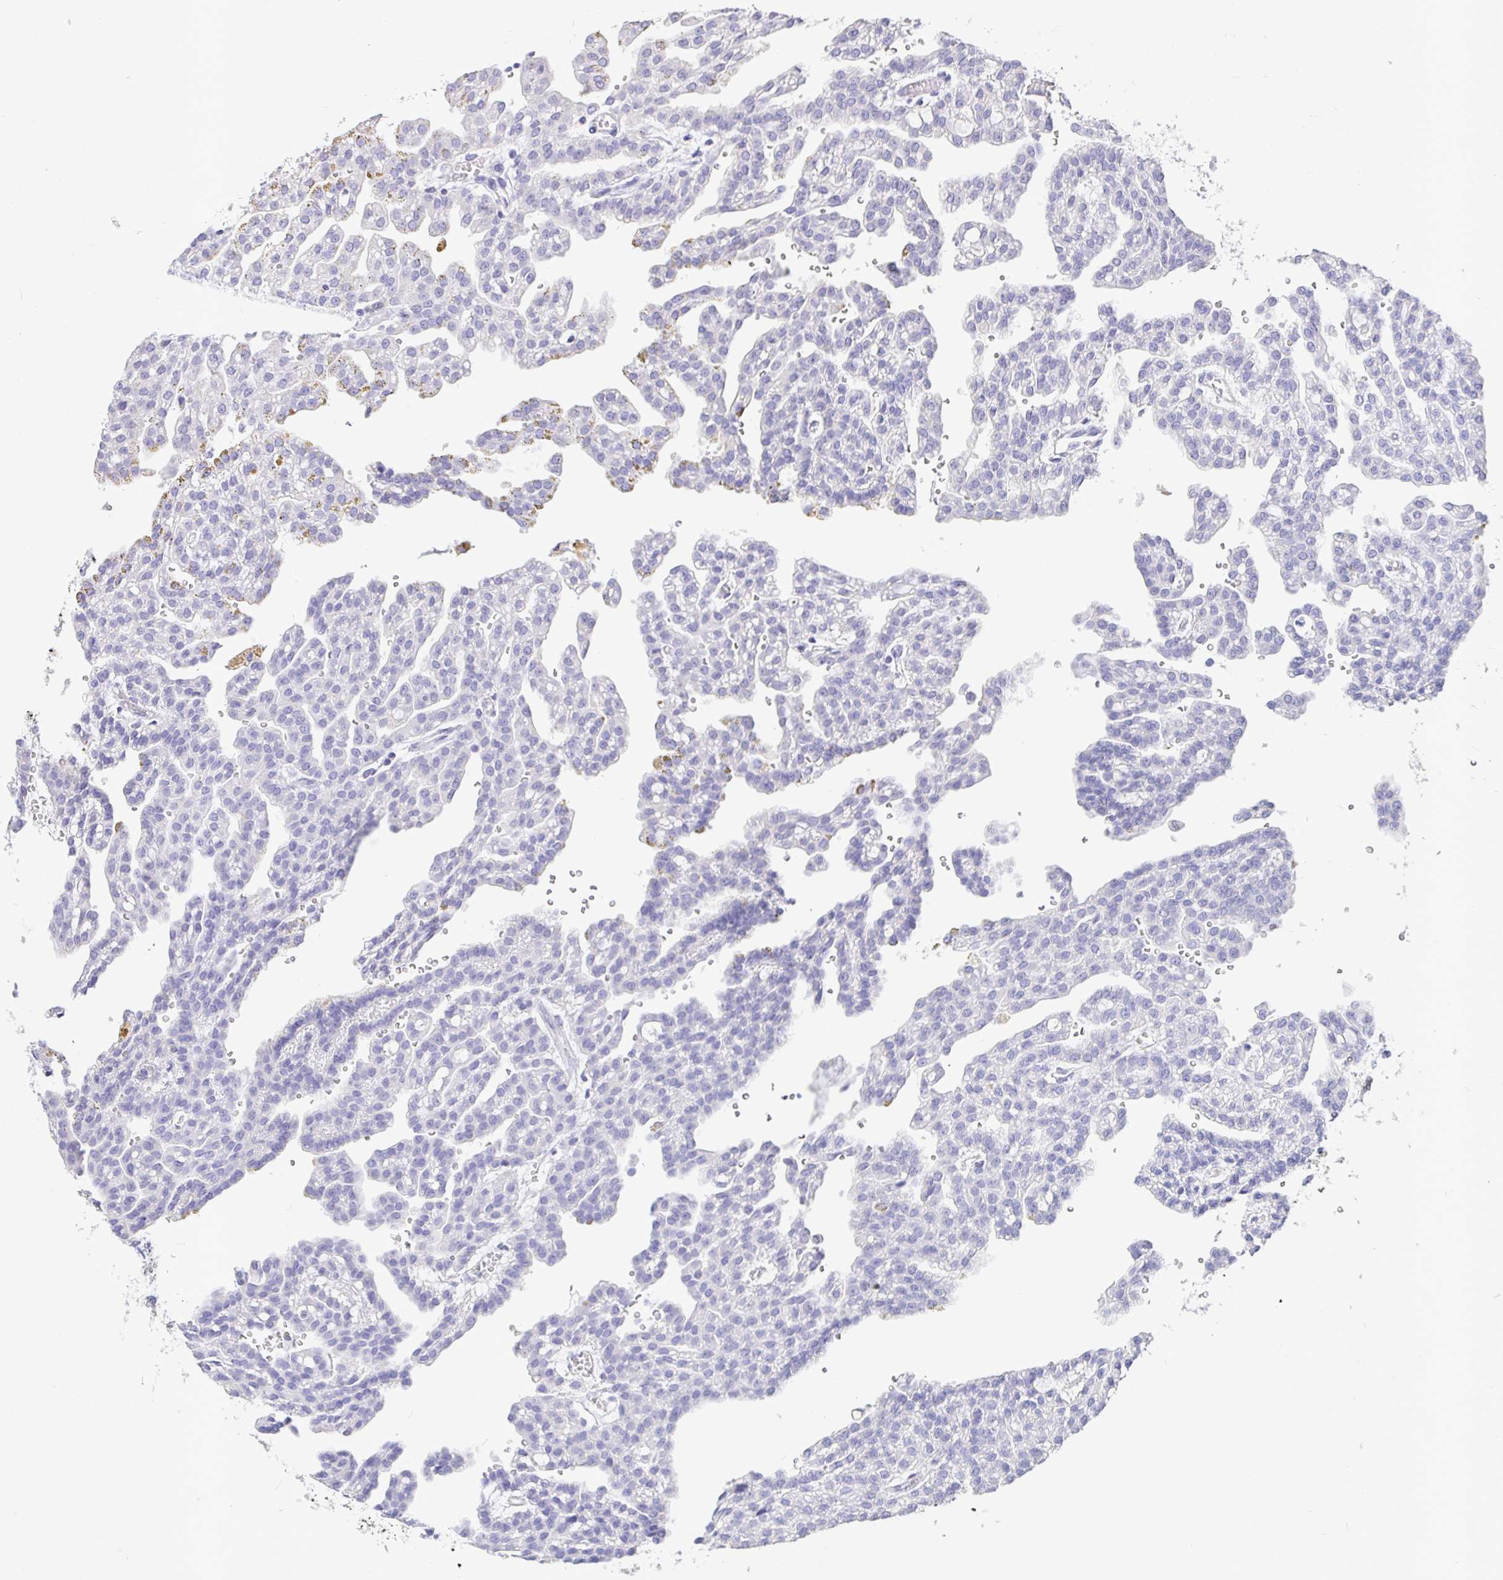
{"staining": {"intensity": "negative", "quantity": "none", "location": "none"}, "tissue": "renal cancer", "cell_type": "Tumor cells", "image_type": "cancer", "snomed": [{"axis": "morphology", "description": "Adenocarcinoma, NOS"}, {"axis": "topography", "description": "Kidney"}], "caption": "Renal cancer was stained to show a protein in brown. There is no significant expression in tumor cells.", "gene": "TPTE", "patient": {"sex": "male", "age": 63}}